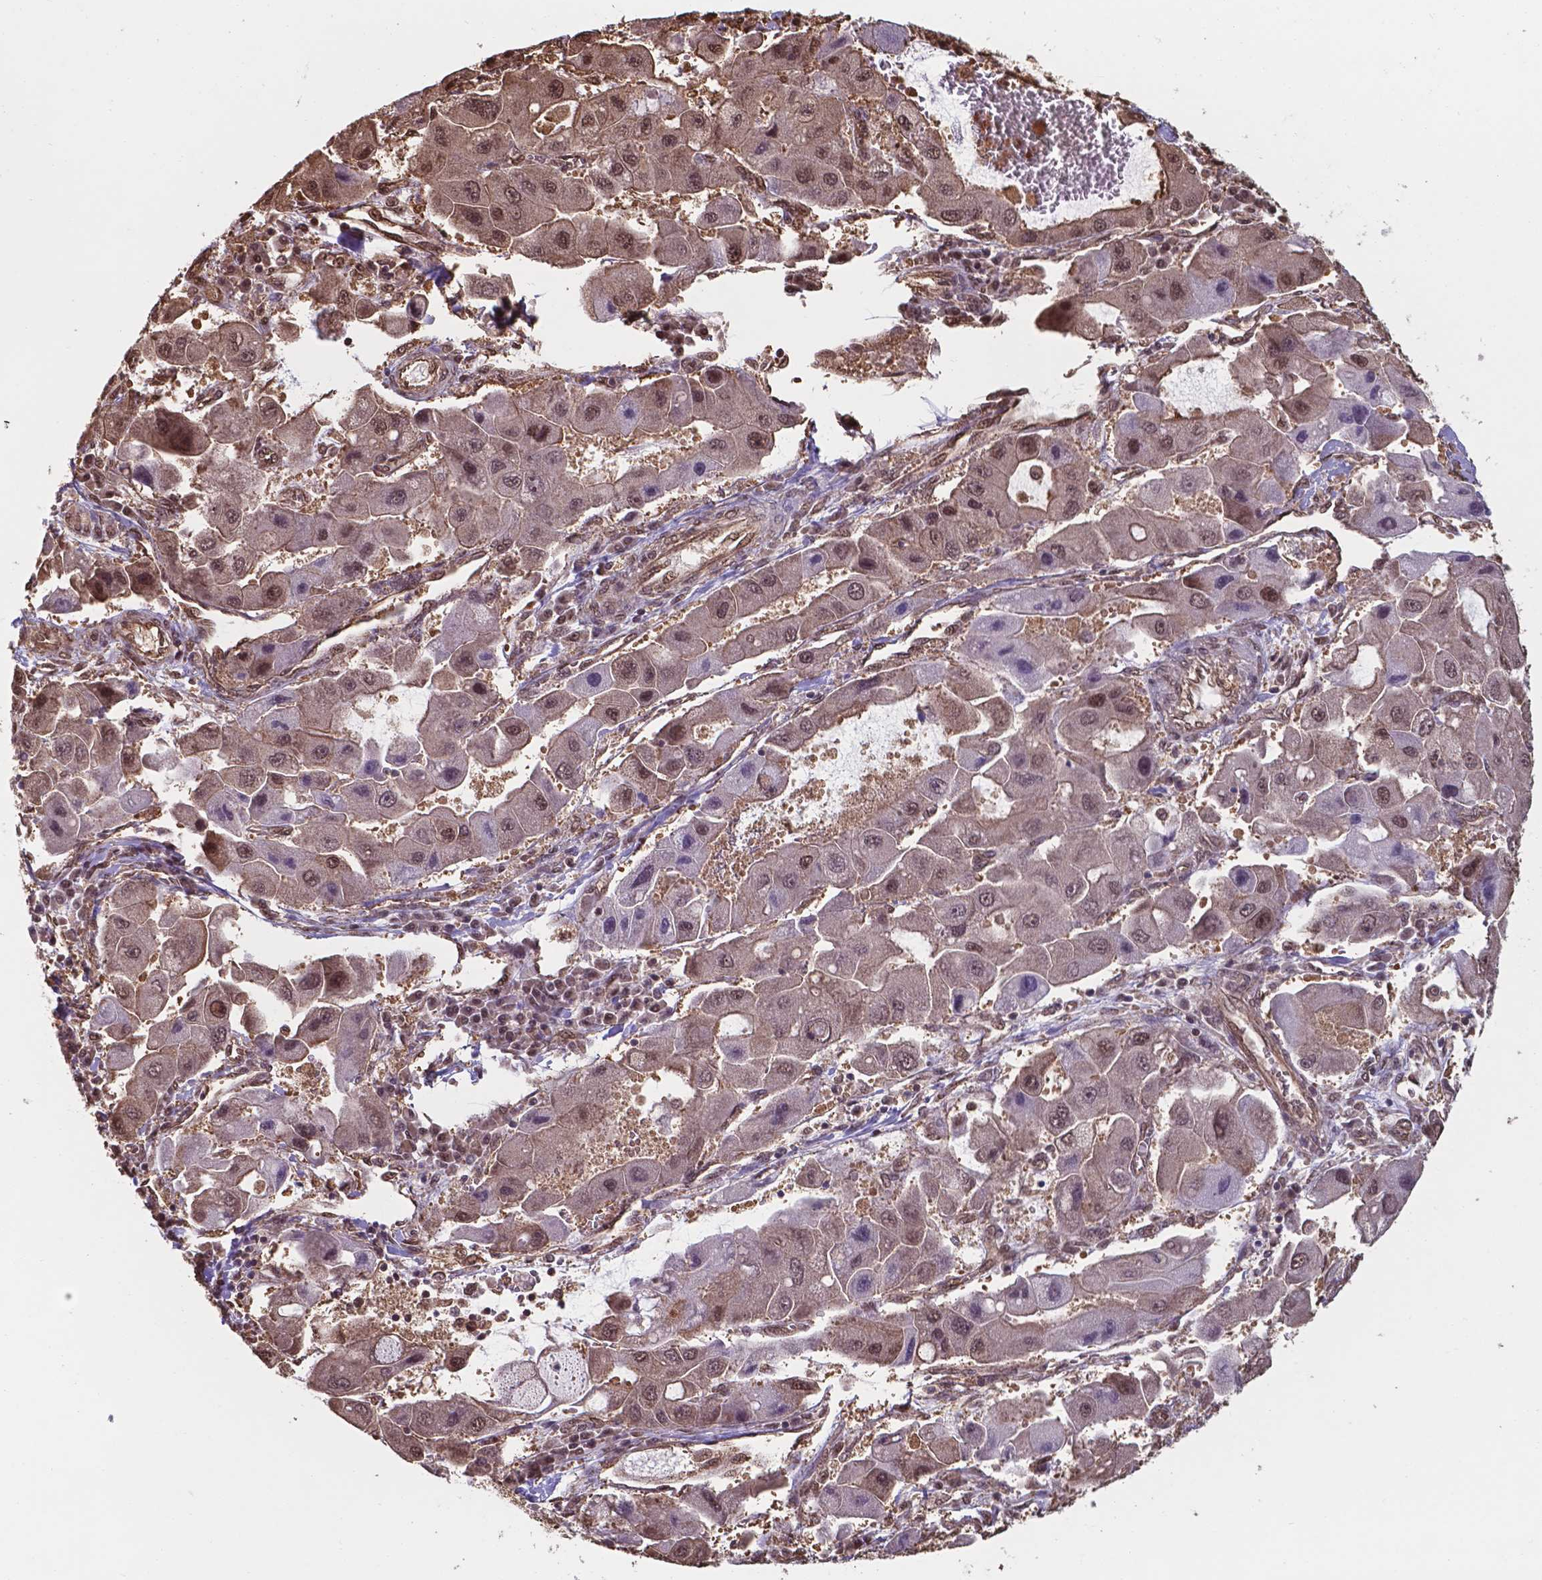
{"staining": {"intensity": "moderate", "quantity": "25%-75%", "location": "nuclear"}, "tissue": "liver cancer", "cell_type": "Tumor cells", "image_type": "cancer", "snomed": [{"axis": "morphology", "description": "Carcinoma, Hepatocellular, NOS"}, {"axis": "topography", "description": "Liver"}], "caption": "Hepatocellular carcinoma (liver) tissue reveals moderate nuclear staining in about 25%-75% of tumor cells, visualized by immunohistochemistry. (brown staining indicates protein expression, while blue staining denotes nuclei).", "gene": "CHP2", "patient": {"sex": "male", "age": 24}}